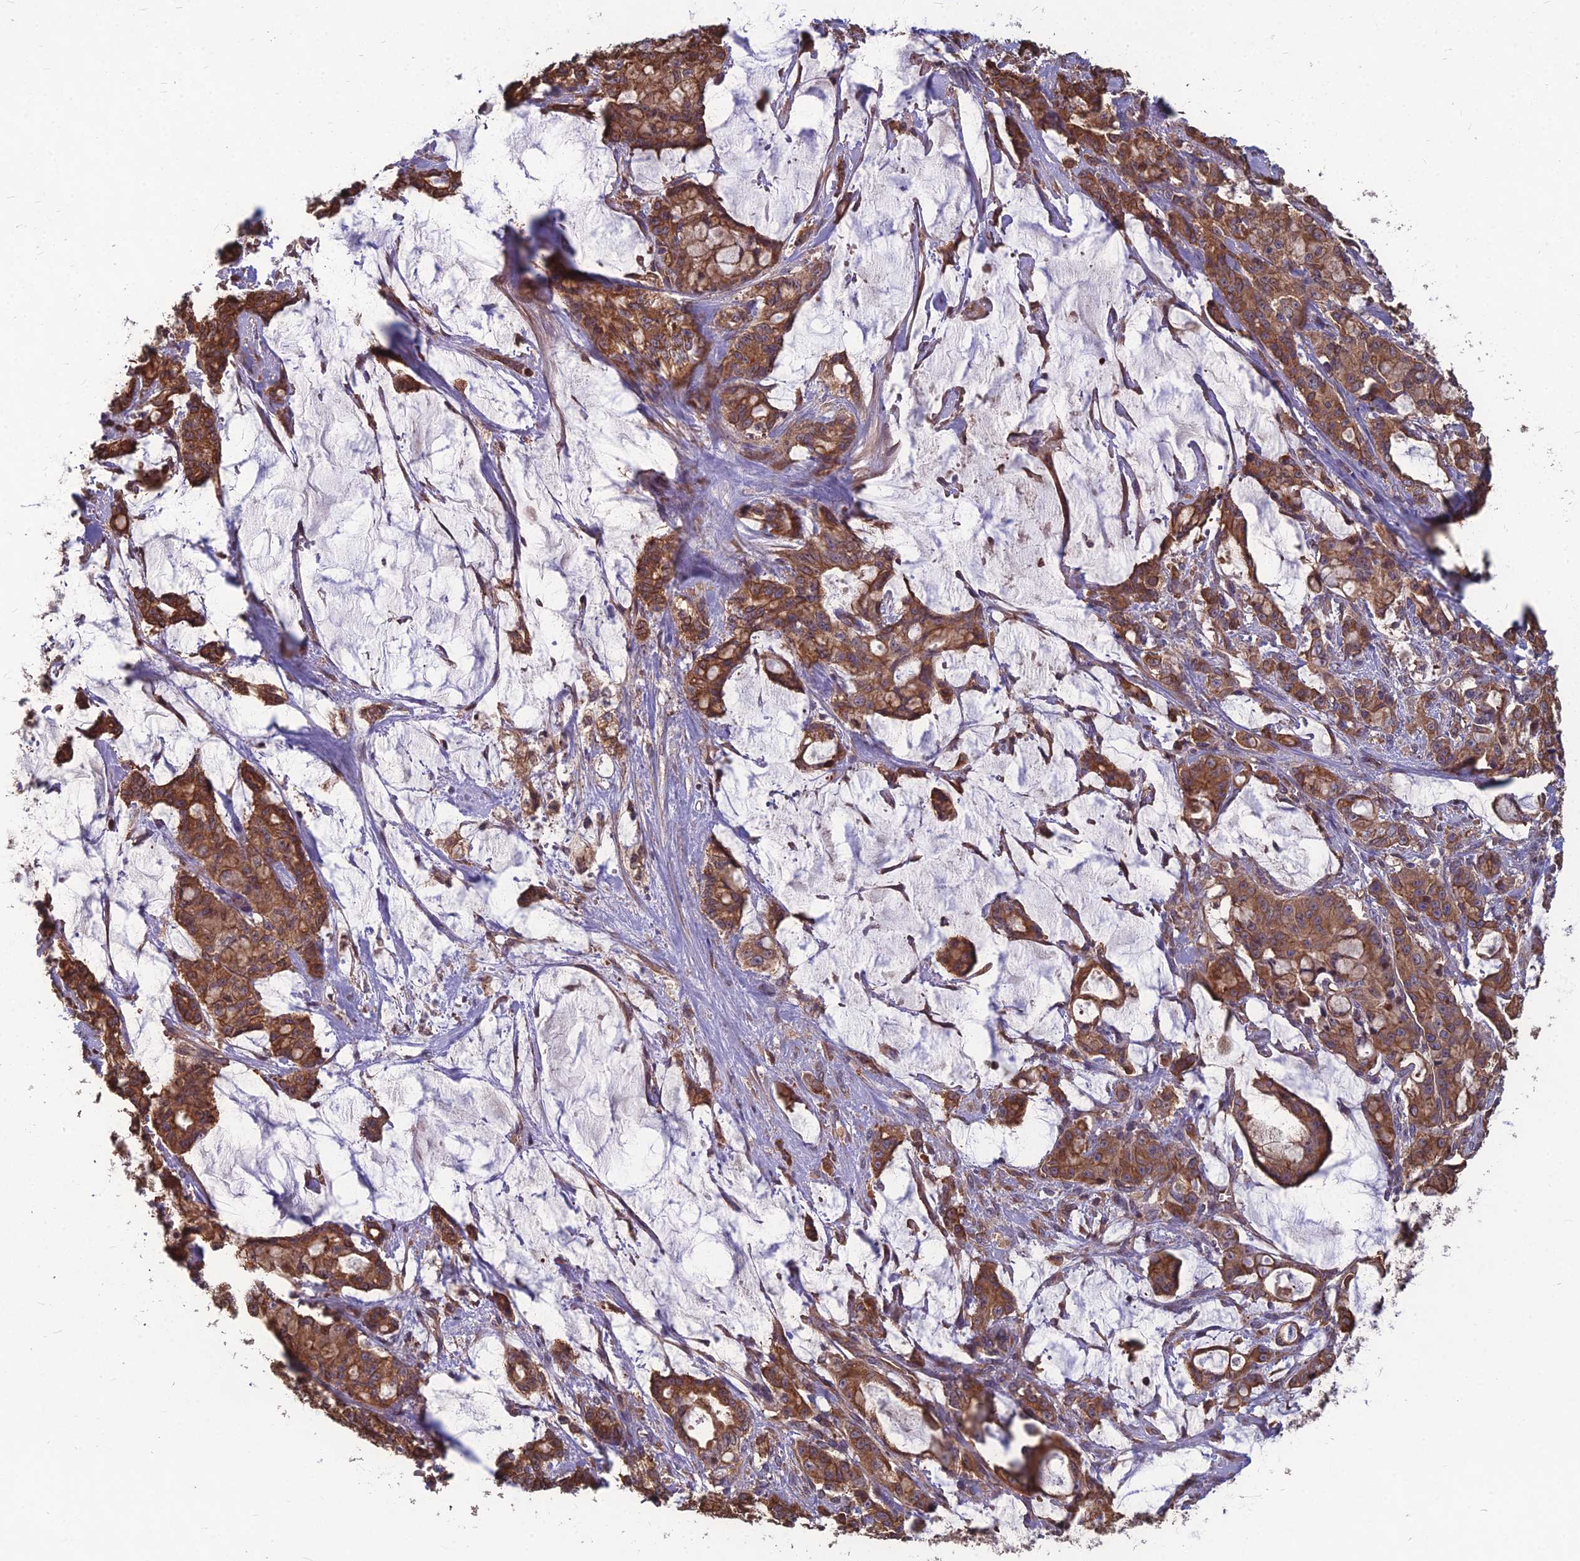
{"staining": {"intensity": "strong", "quantity": ">75%", "location": "cytoplasmic/membranous"}, "tissue": "pancreatic cancer", "cell_type": "Tumor cells", "image_type": "cancer", "snomed": [{"axis": "morphology", "description": "Adenocarcinoma, NOS"}, {"axis": "topography", "description": "Pancreas"}], "caption": "Immunohistochemistry (DAB) staining of human pancreatic adenocarcinoma exhibits strong cytoplasmic/membranous protein positivity in about >75% of tumor cells. (brown staining indicates protein expression, while blue staining denotes nuclei).", "gene": "LSM6", "patient": {"sex": "female", "age": 73}}